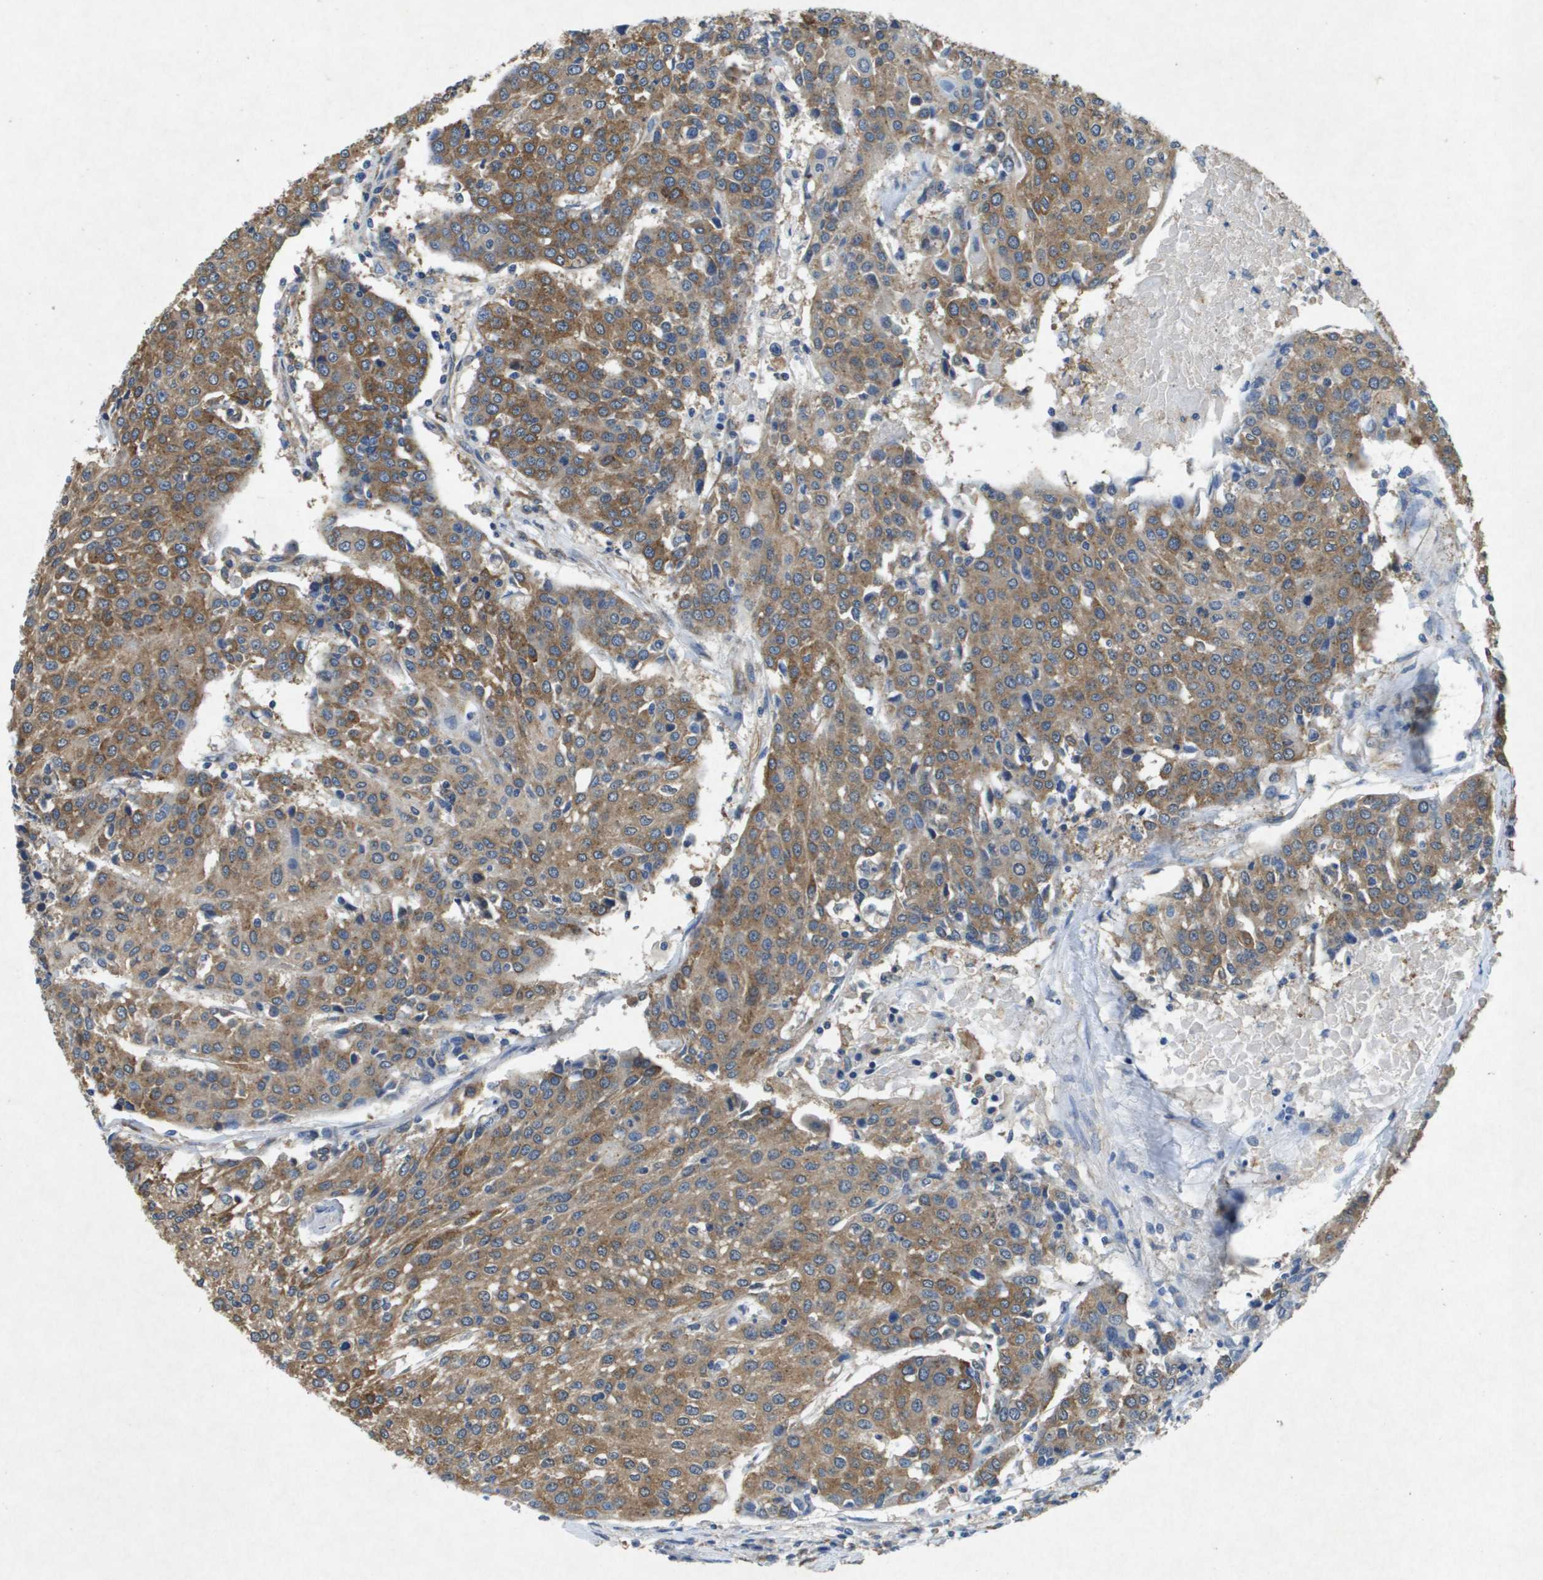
{"staining": {"intensity": "moderate", "quantity": ">75%", "location": "cytoplasmic/membranous"}, "tissue": "urothelial cancer", "cell_type": "Tumor cells", "image_type": "cancer", "snomed": [{"axis": "morphology", "description": "Urothelial carcinoma, High grade"}, {"axis": "topography", "description": "Urinary bladder"}], "caption": "This is a photomicrograph of IHC staining of urothelial carcinoma (high-grade), which shows moderate staining in the cytoplasmic/membranous of tumor cells.", "gene": "PTPRT", "patient": {"sex": "female", "age": 85}}